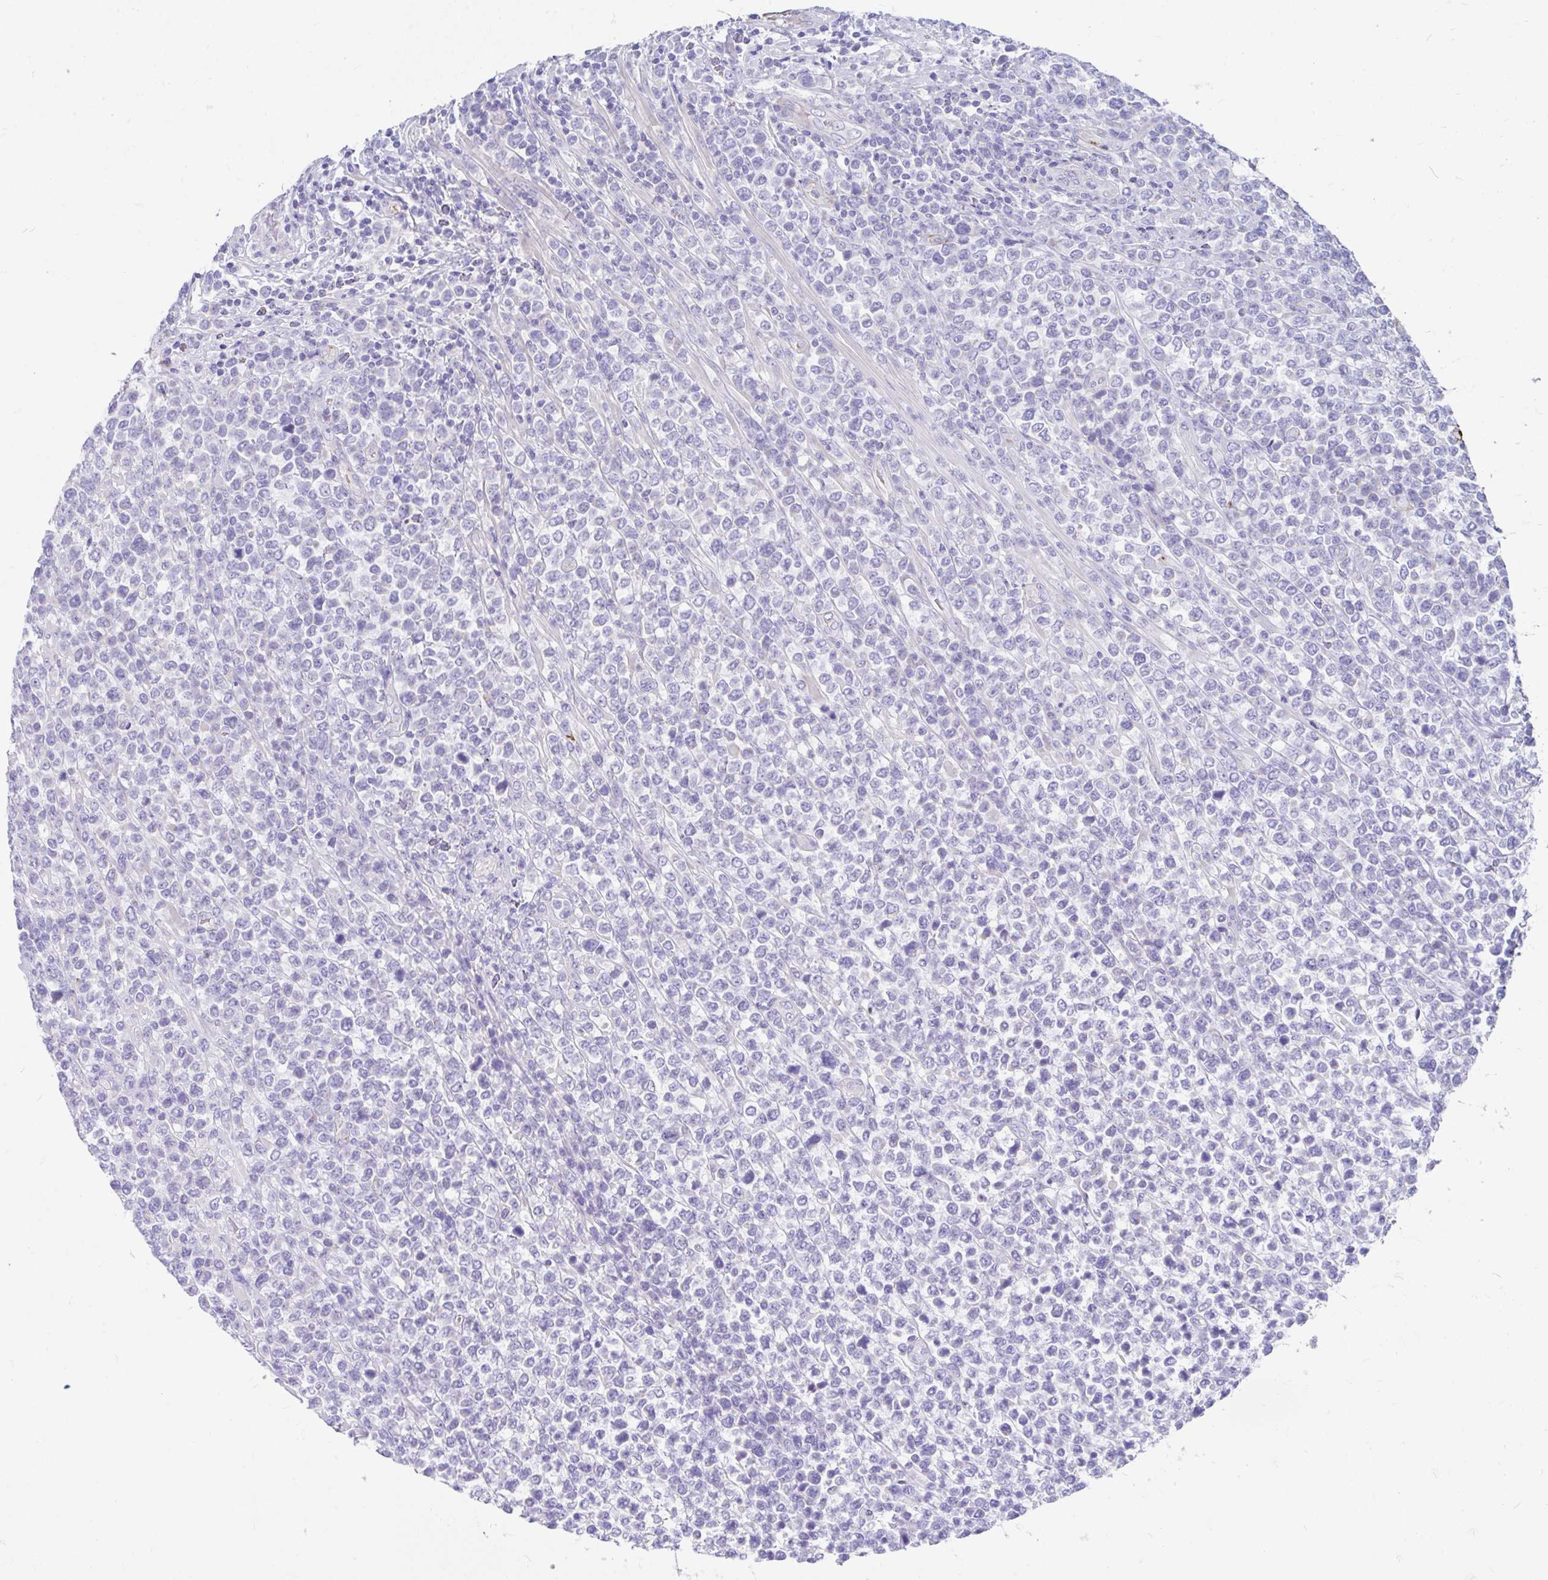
{"staining": {"intensity": "negative", "quantity": "none", "location": "none"}, "tissue": "lymphoma", "cell_type": "Tumor cells", "image_type": "cancer", "snomed": [{"axis": "morphology", "description": "Malignant lymphoma, non-Hodgkin's type, High grade"}, {"axis": "topography", "description": "Soft tissue"}], "caption": "Immunohistochemical staining of lymphoma reveals no significant expression in tumor cells.", "gene": "CCSAP", "patient": {"sex": "female", "age": 56}}